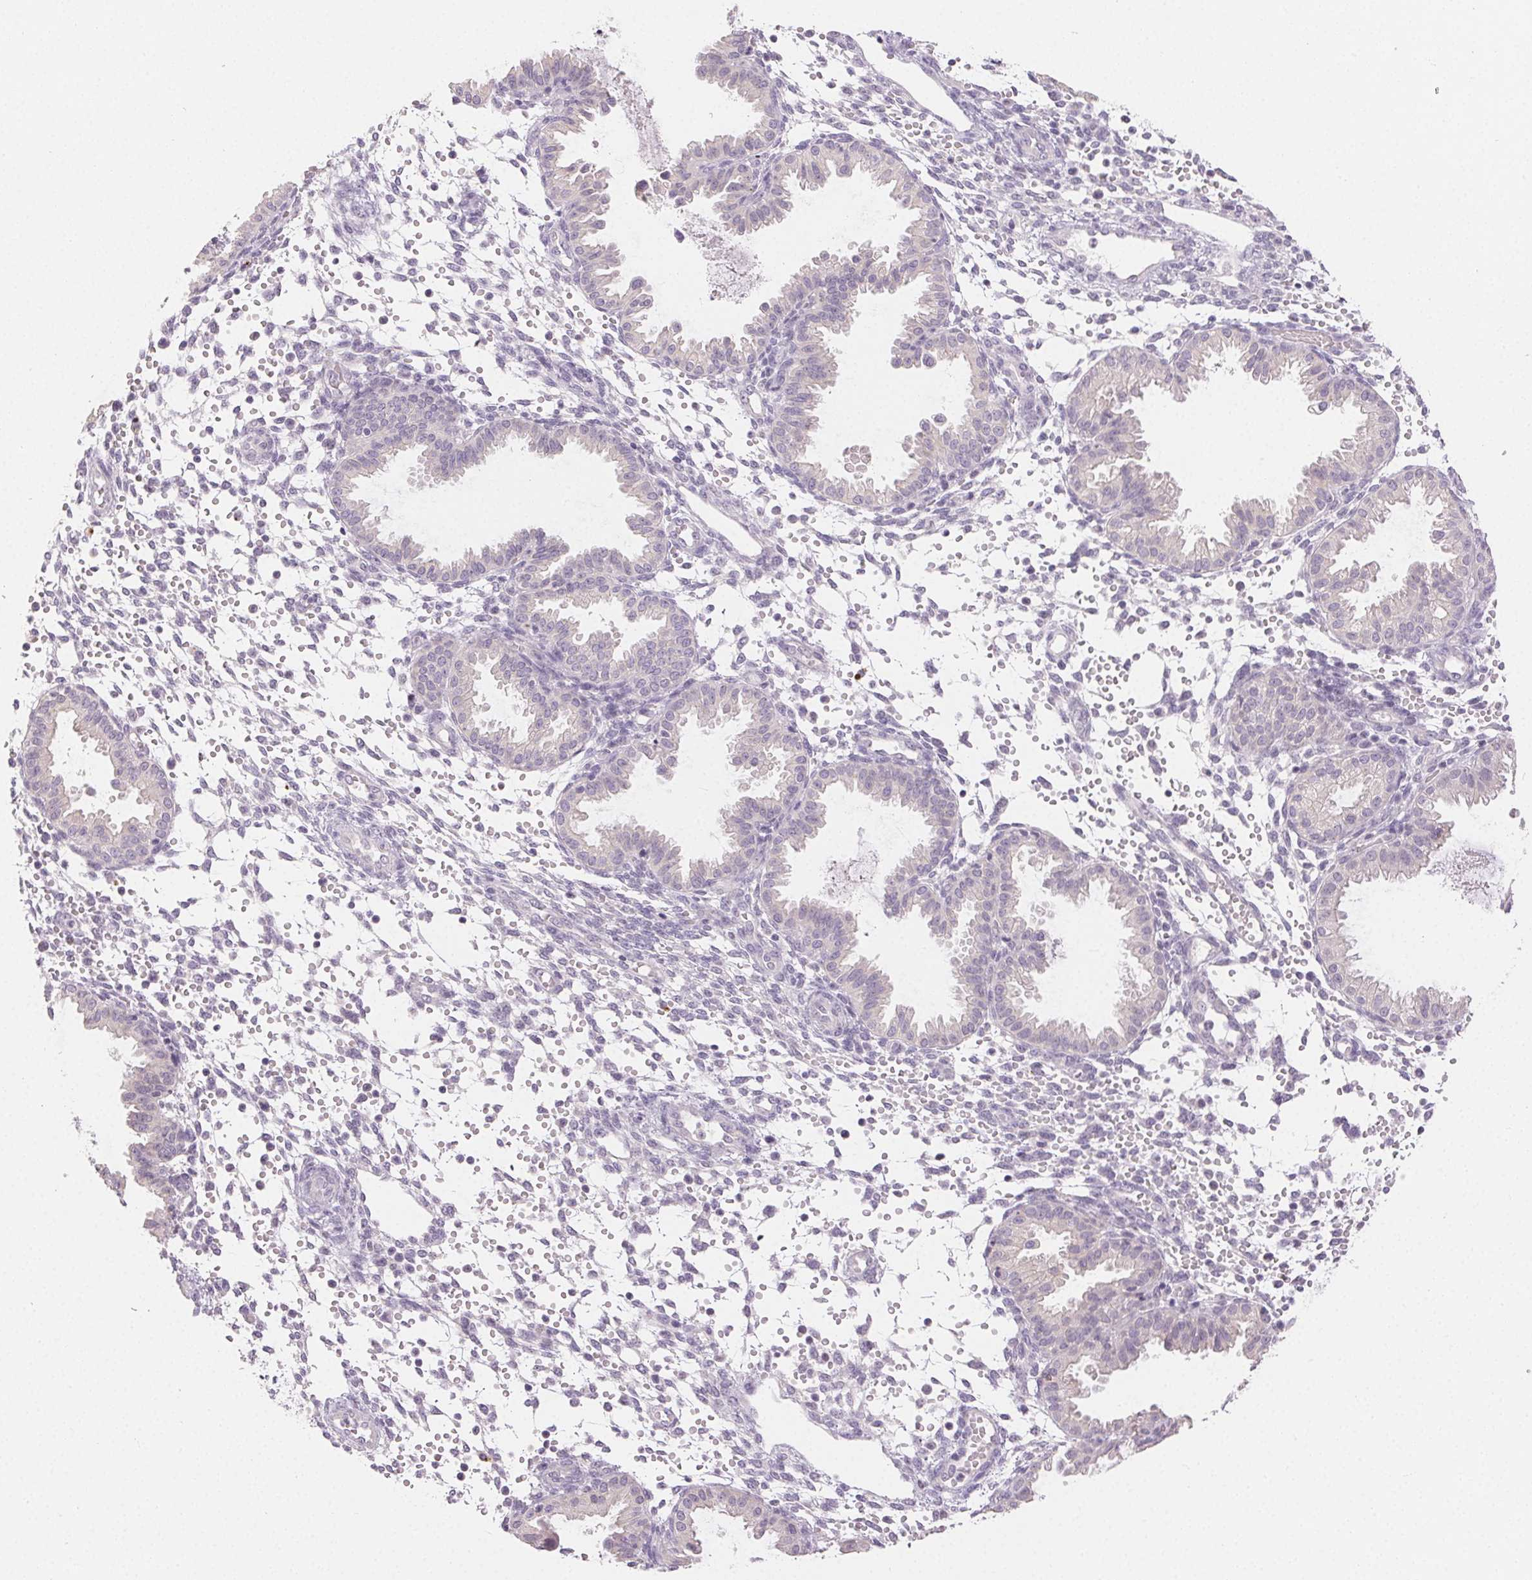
{"staining": {"intensity": "negative", "quantity": "none", "location": "none"}, "tissue": "endometrium", "cell_type": "Cells in endometrial stroma", "image_type": "normal", "snomed": [{"axis": "morphology", "description": "Normal tissue, NOS"}, {"axis": "topography", "description": "Endometrium"}], "caption": "IHC photomicrograph of benign endometrium: human endometrium stained with DAB demonstrates no significant protein staining in cells in endometrial stroma. Nuclei are stained in blue.", "gene": "SFTPD", "patient": {"sex": "female", "age": 33}}